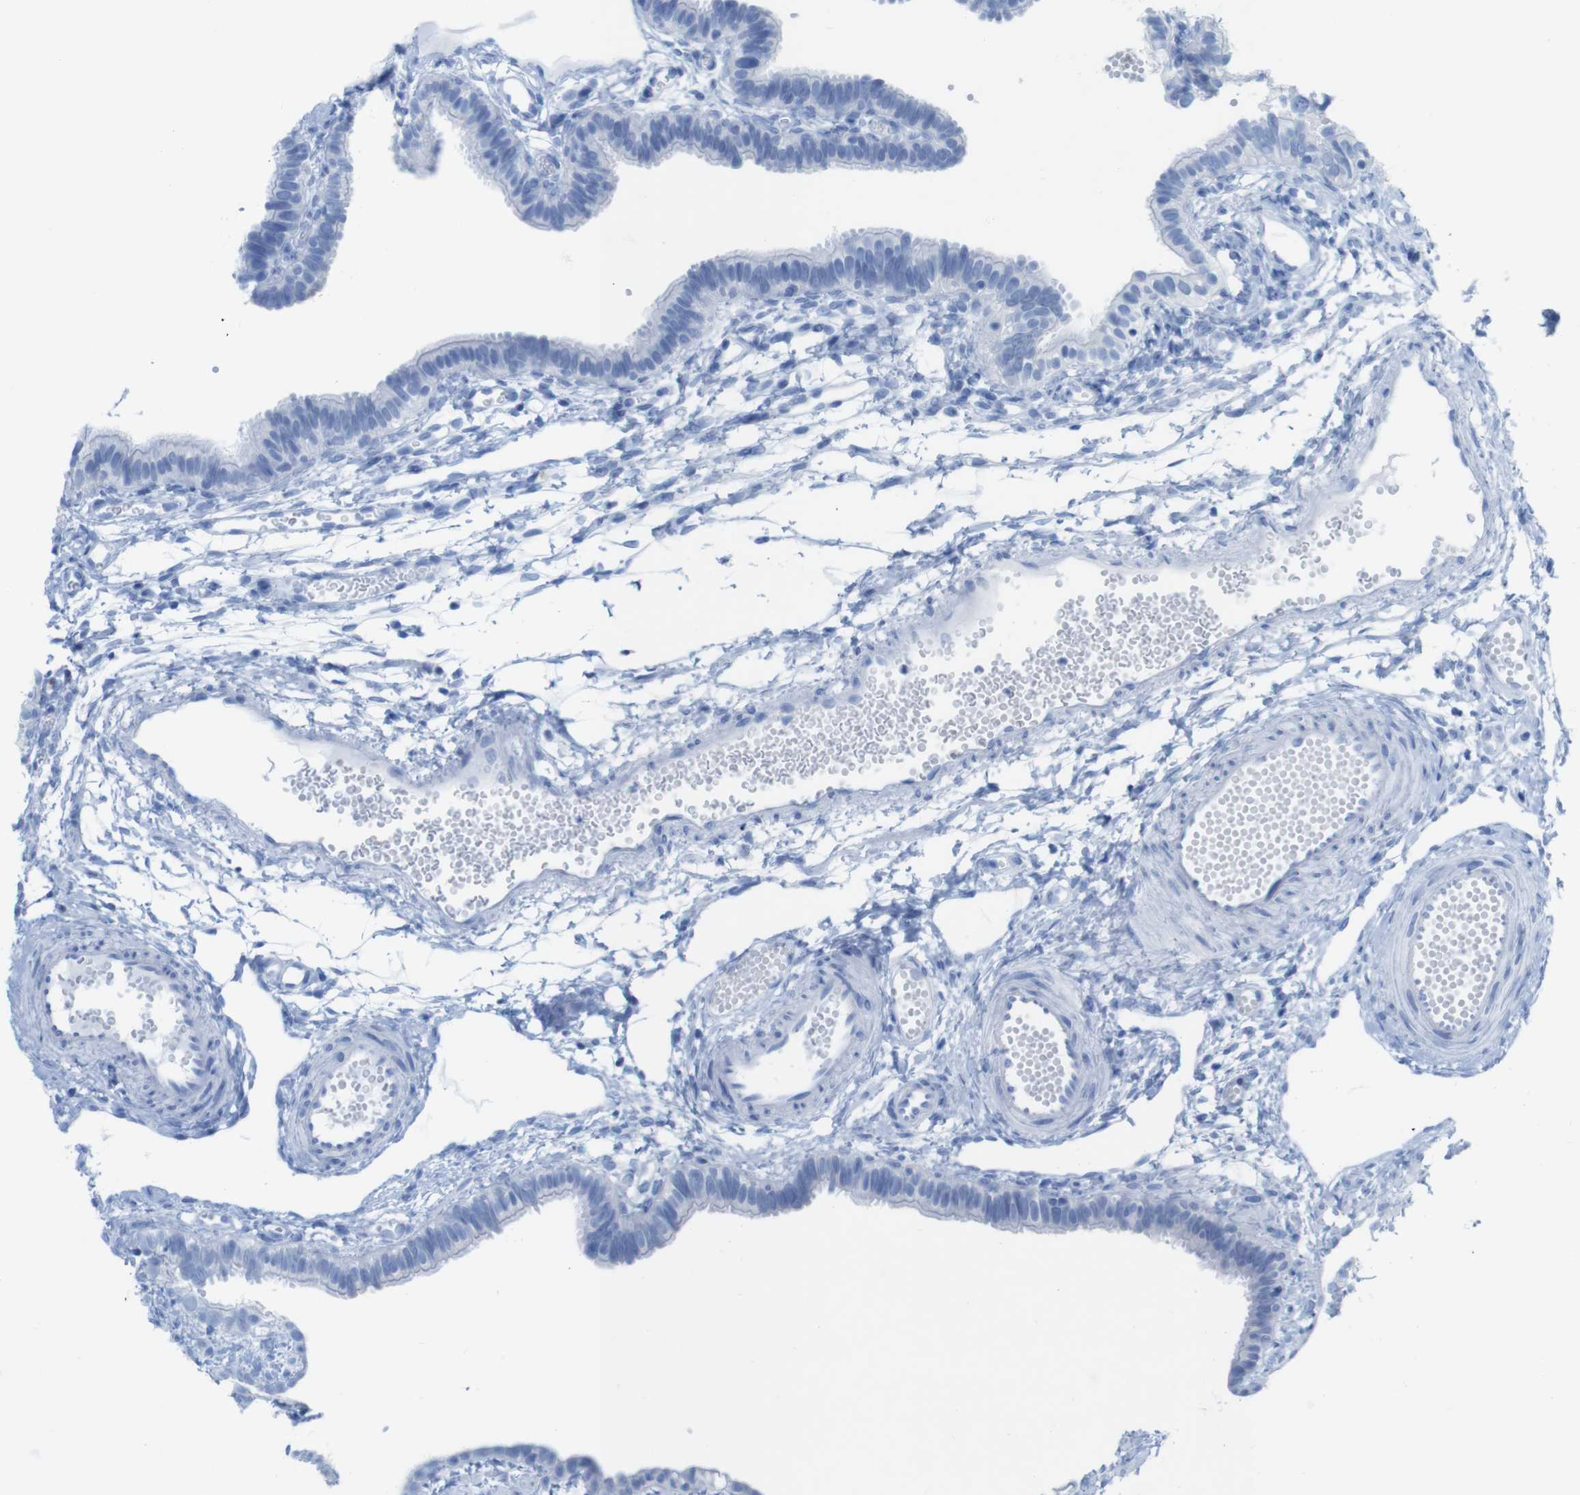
{"staining": {"intensity": "negative", "quantity": "none", "location": "none"}, "tissue": "fallopian tube", "cell_type": "Glandular cells", "image_type": "normal", "snomed": [{"axis": "morphology", "description": "Normal tissue, NOS"}, {"axis": "topography", "description": "Fallopian tube"}, {"axis": "topography", "description": "Placenta"}], "caption": "Histopathology image shows no protein expression in glandular cells of unremarkable fallopian tube. (Brightfield microscopy of DAB IHC at high magnification).", "gene": "MYH7", "patient": {"sex": "female", "age": 34}}